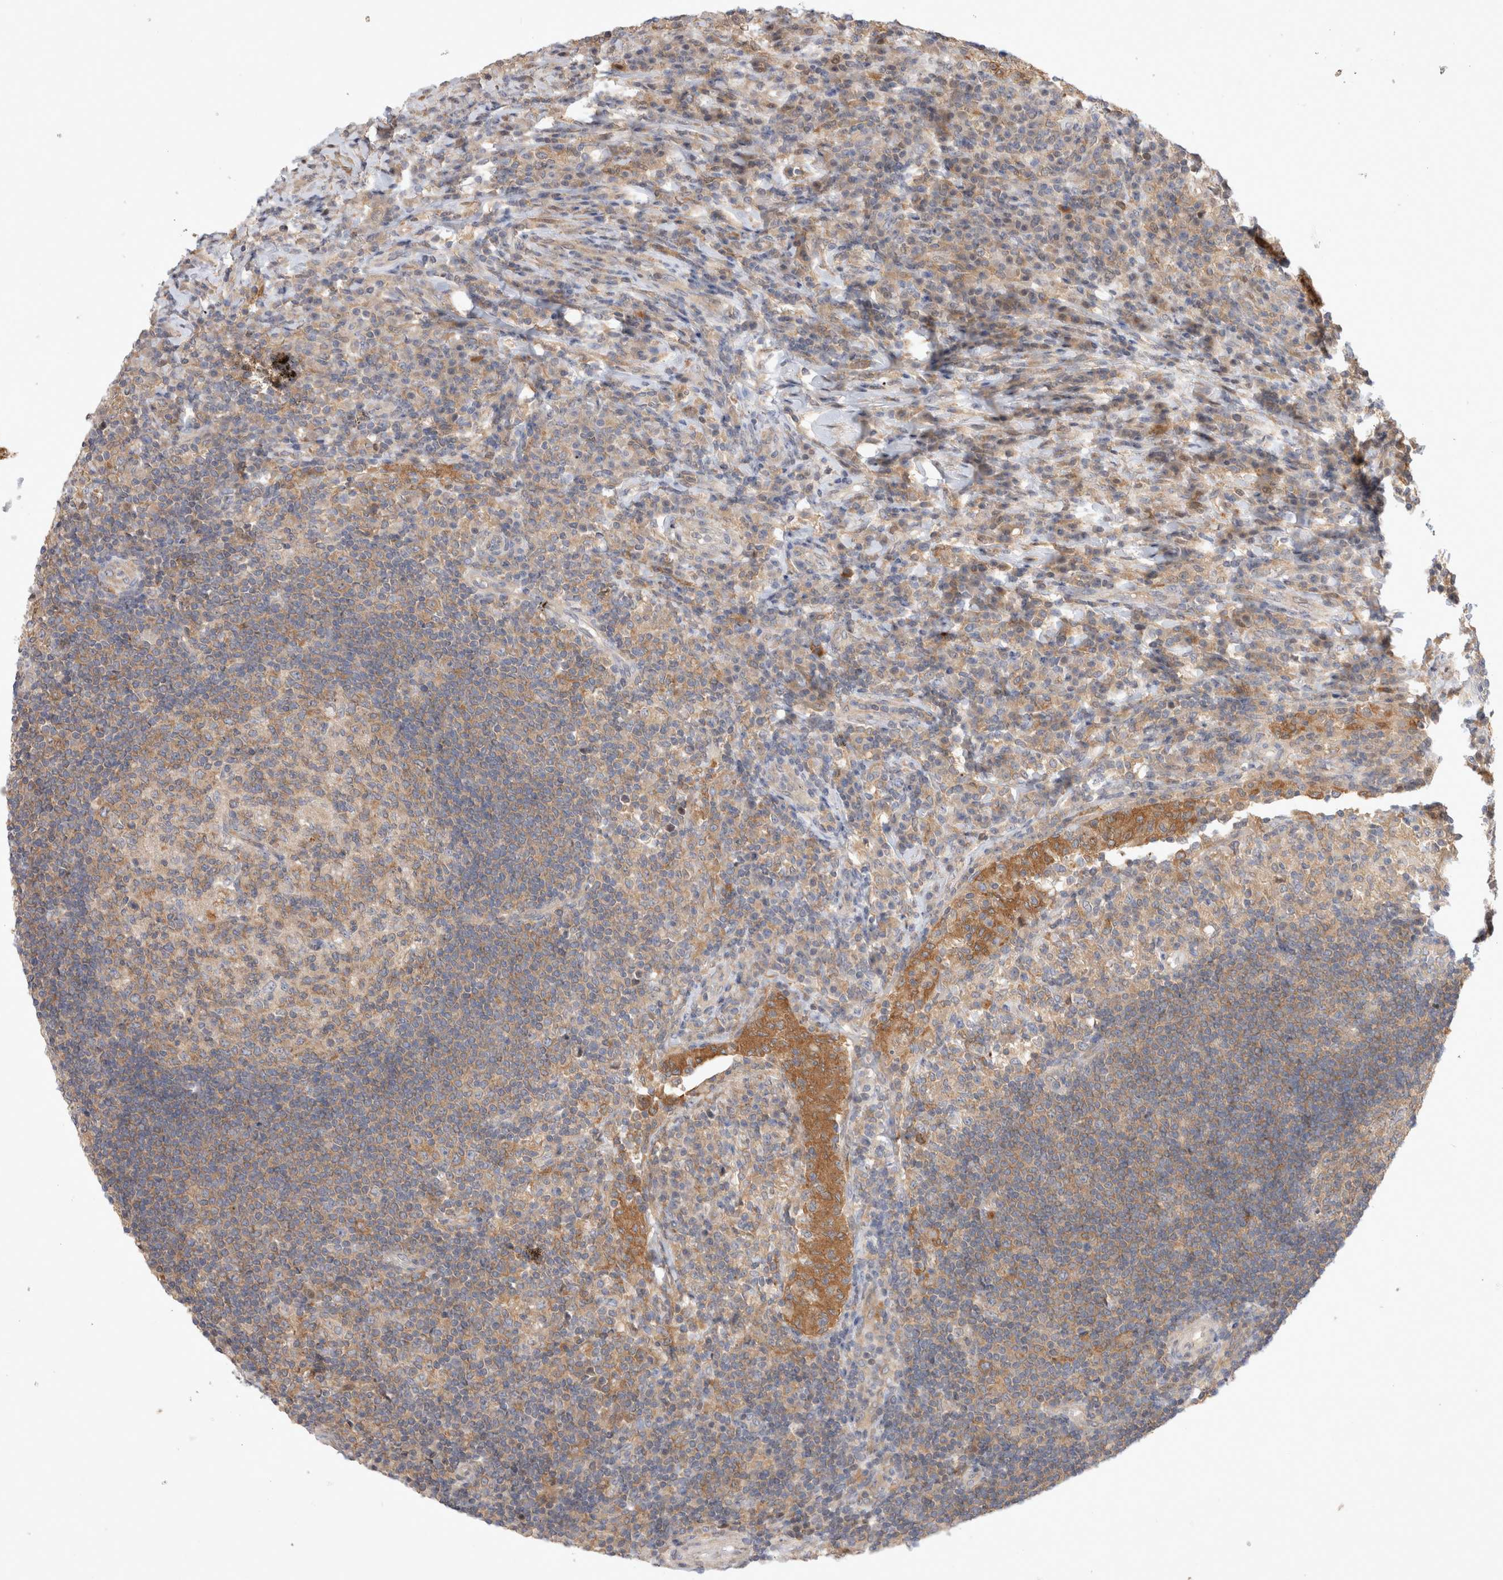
{"staining": {"intensity": "moderate", "quantity": "25%-75%", "location": "cytoplasmic/membranous"}, "tissue": "lymph node", "cell_type": "Germinal center cells", "image_type": "normal", "snomed": [{"axis": "morphology", "description": "Normal tissue, NOS"}, {"axis": "topography", "description": "Lymph node"}], "caption": "Immunohistochemistry (IHC) of benign lymph node exhibits medium levels of moderate cytoplasmic/membranous expression in about 25%-75% of germinal center cells.", "gene": "HTT", "patient": {"sex": "female", "age": 53}}